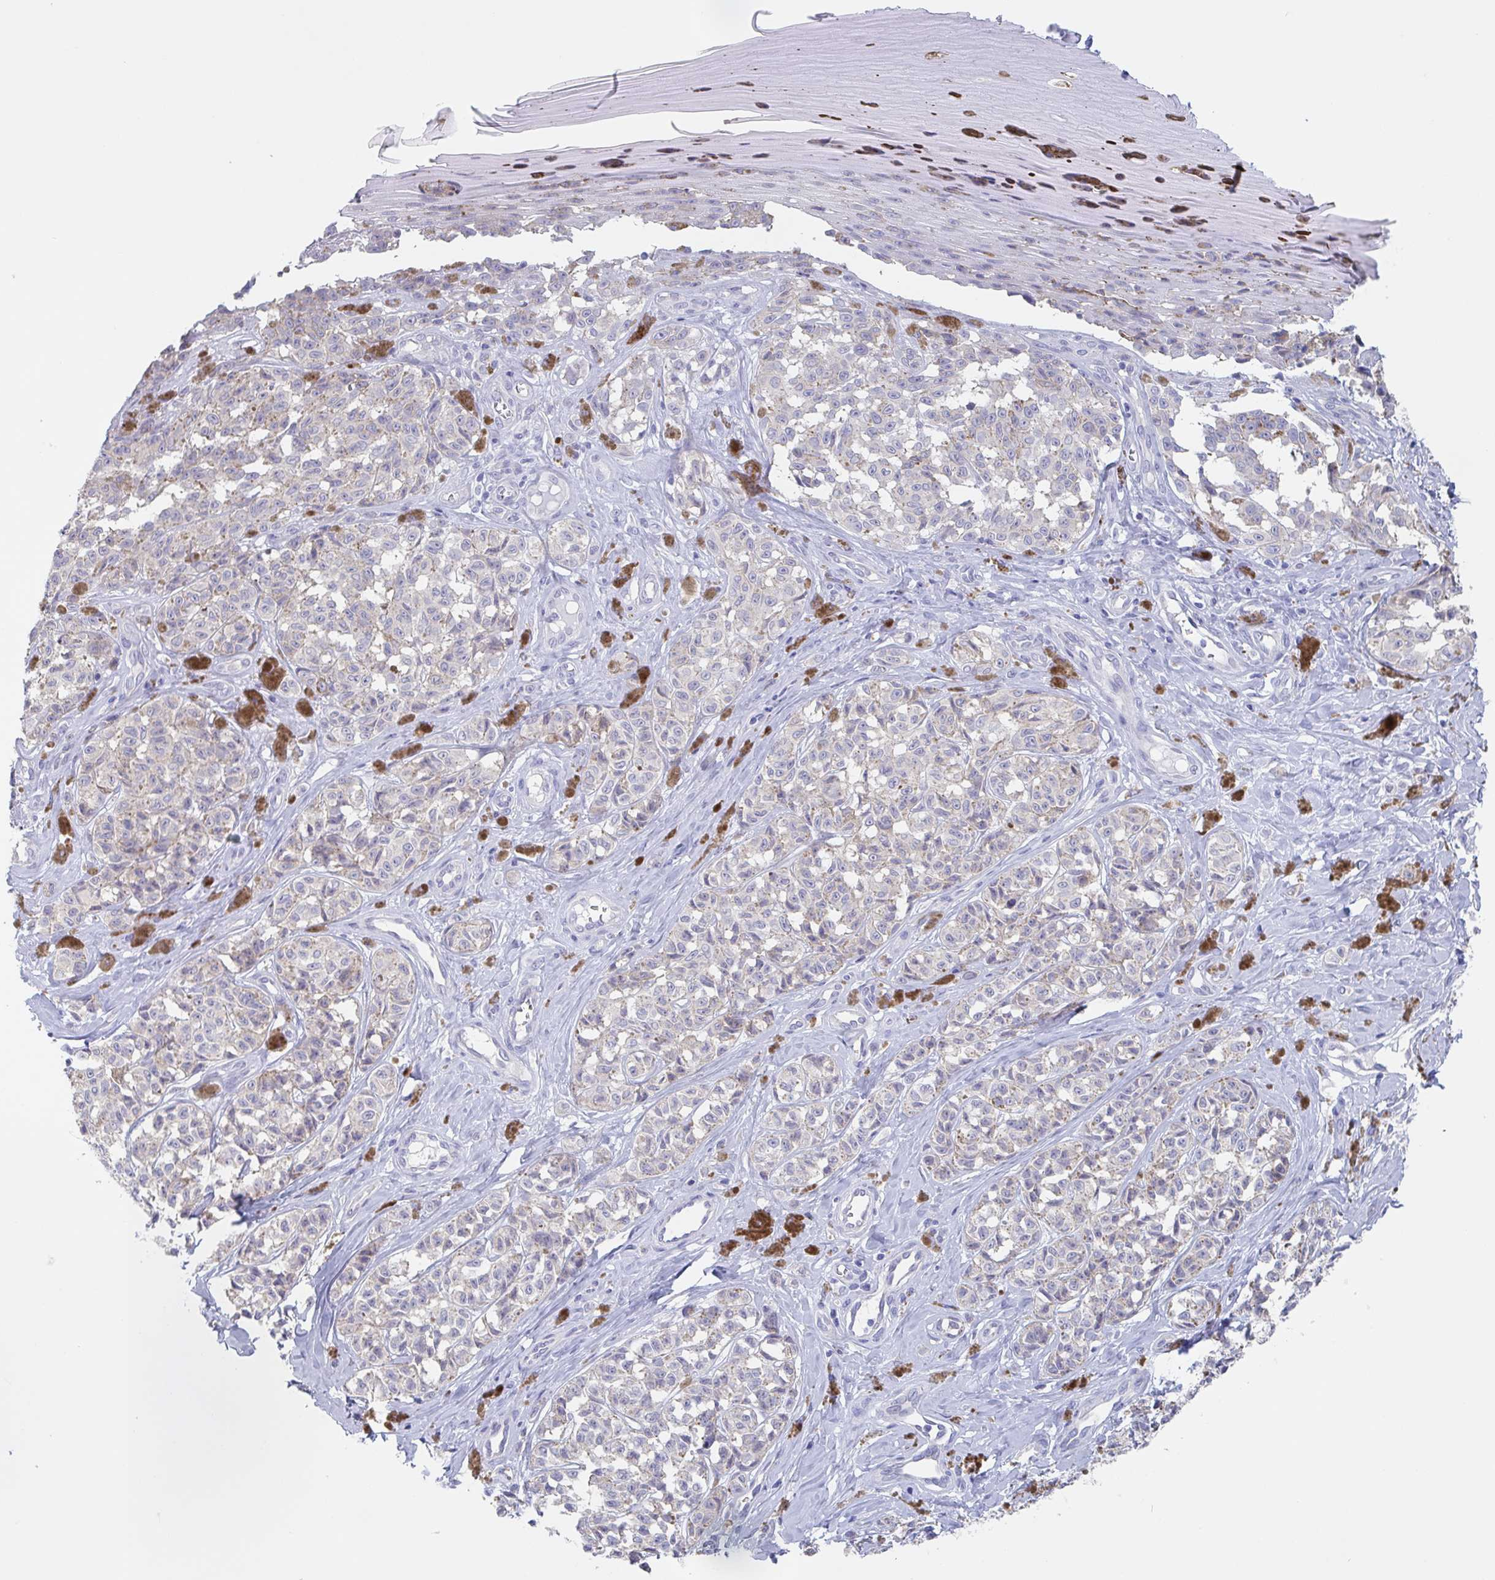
{"staining": {"intensity": "negative", "quantity": "none", "location": "none"}, "tissue": "melanoma", "cell_type": "Tumor cells", "image_type": "cancer", "snomed": [{"axis": "morphology", "description": "Malignant melanoma, NOS"}, {"axis": "topography", "description": "Skin"}], "caption": "DAB immunohistochemical staining of malignant melanoma shows no significant staining in tumor cells. The staining is performed using DAB (3,3'-diaminobenzidine) brown chromogen with nuclei counter-stained in using hematoxylin.", "gene": "CHMP5", "patient": {"sex": "female", "age": 65}}